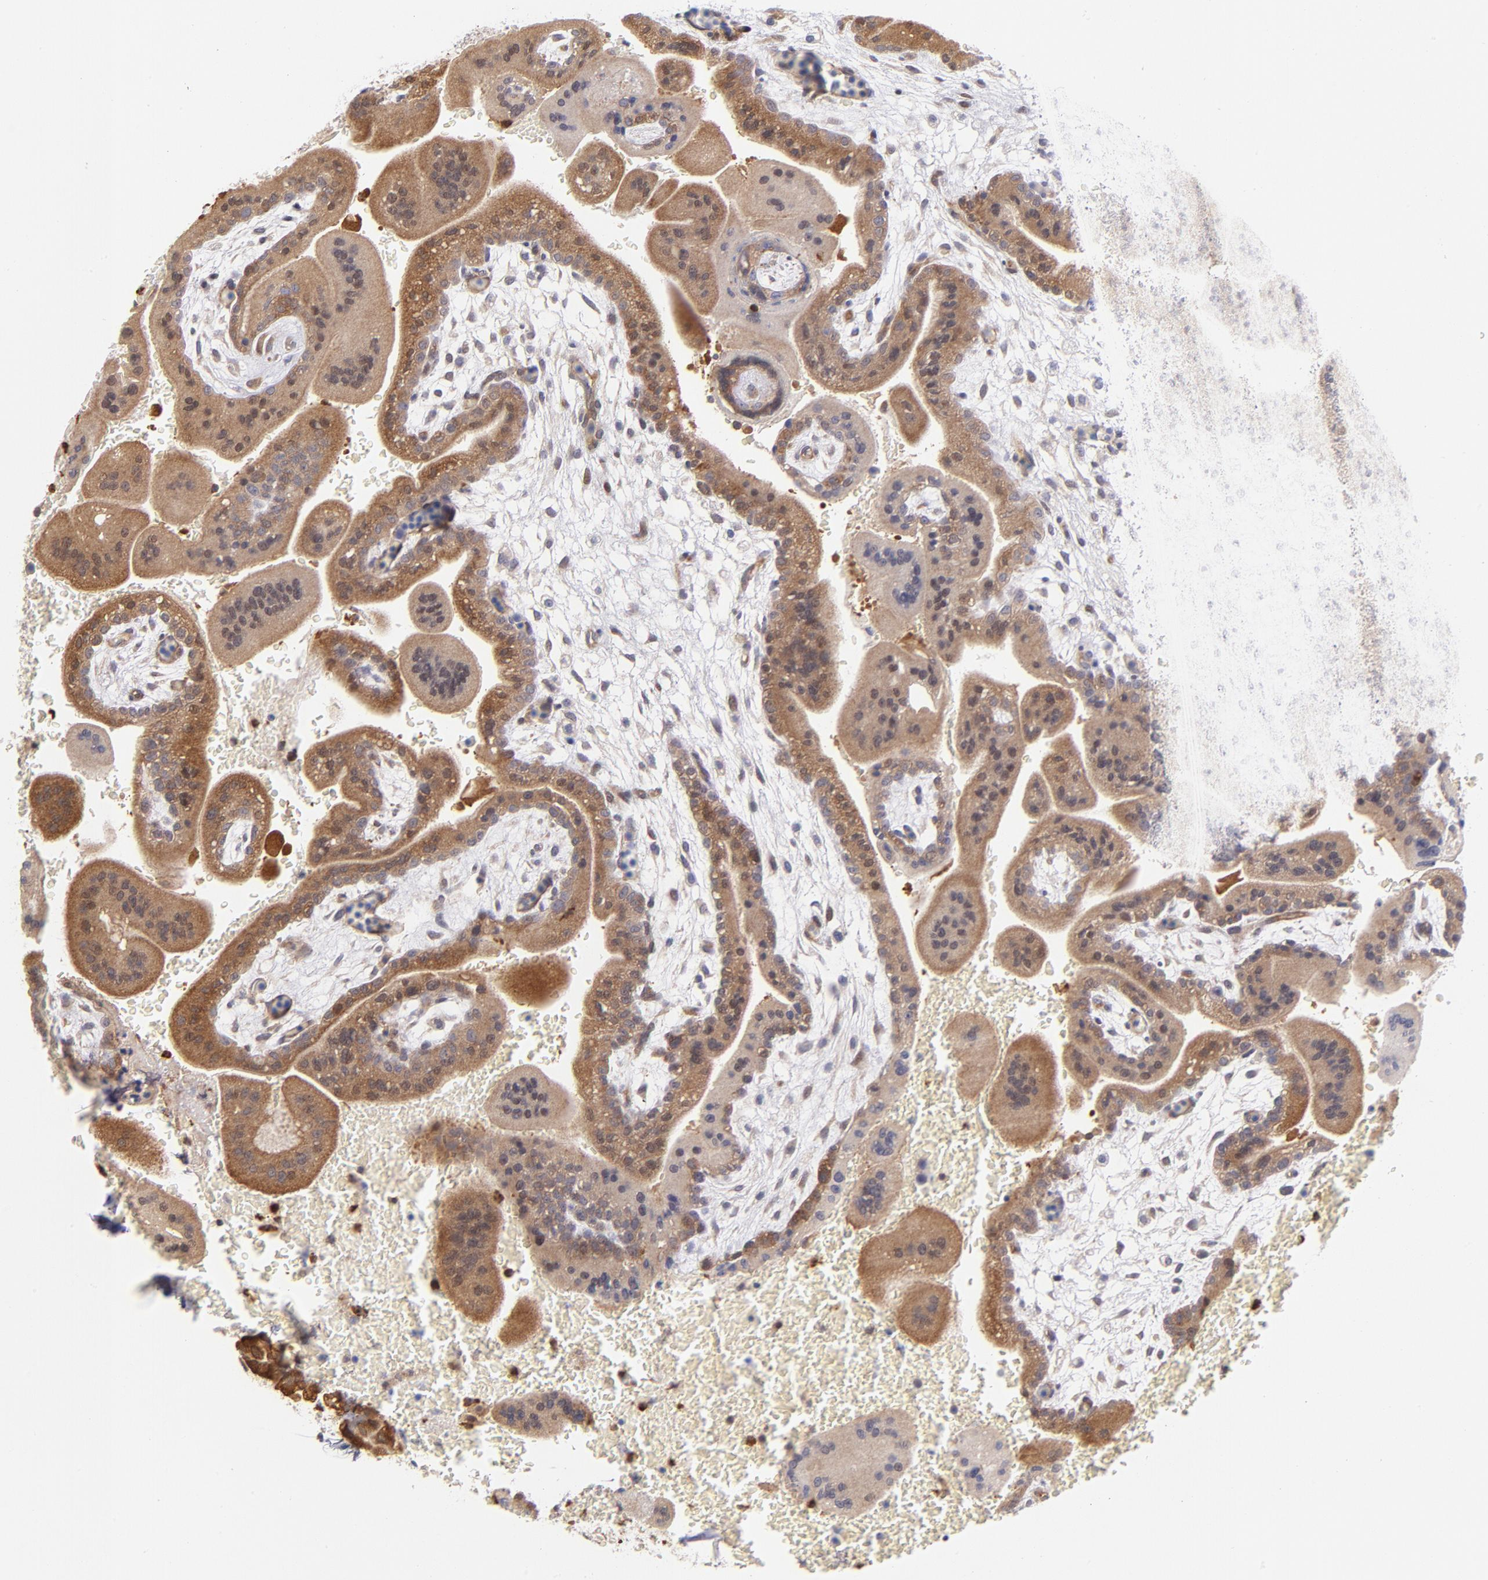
{"staining": {"intensity": "weak", "quantity": ">75%", "location": "cytoplasmic/membranous,nuclear"}, "tissue": "placenta", "cell_type": "Decidual cells", "image_type": "normal", "snomed": [{"axis": "morphology", "description": "Normal tissue, NOS"}, {"axis": "topography", "description": "Placenta"}], "caption": "Placenta stained for a protein (brown) demonstrates weak cytoplasmic/membranous,nuclear positive positivity in approximately >75% of decidual cells.", "gene": "YWHAB", "patient": {"sex": "female", "age": 35}}